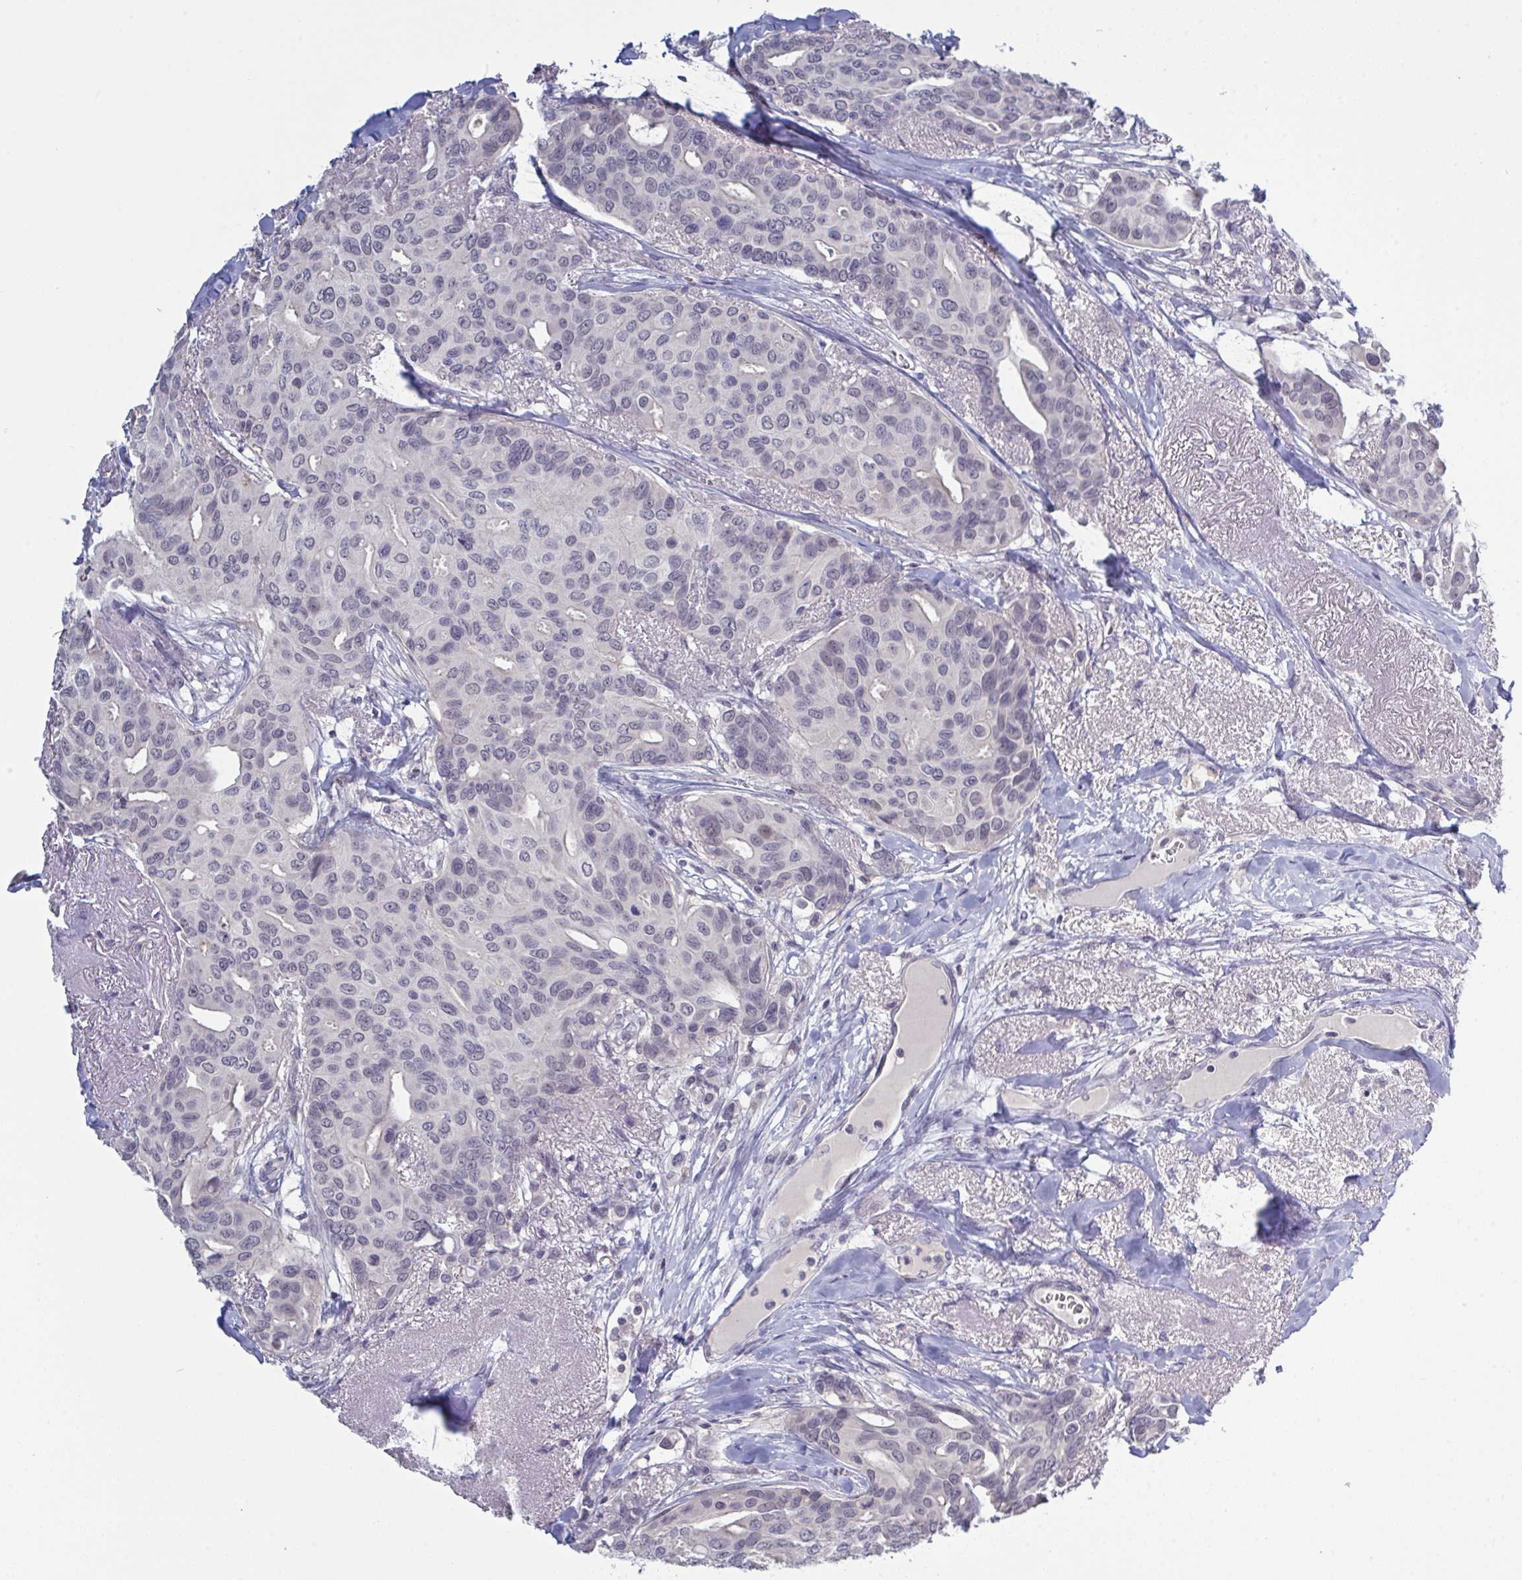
{"staining": {"intensity": "negative", "quantity": "none", "location": "none"}, "tissue": "breast cancer", "cell_type": "Tumor cells", "image_type": "cancer", "snomed": [{"axis": "morphology", "description": "Duct carcinoma"}, {"axis": "topography", "description": "Breast"}], "caption": "A histopathology image of human breast cancer is negative for staining in tumor cells.", "gene": "ZNF784", "patient": {"sex": "female", "age": 54}}